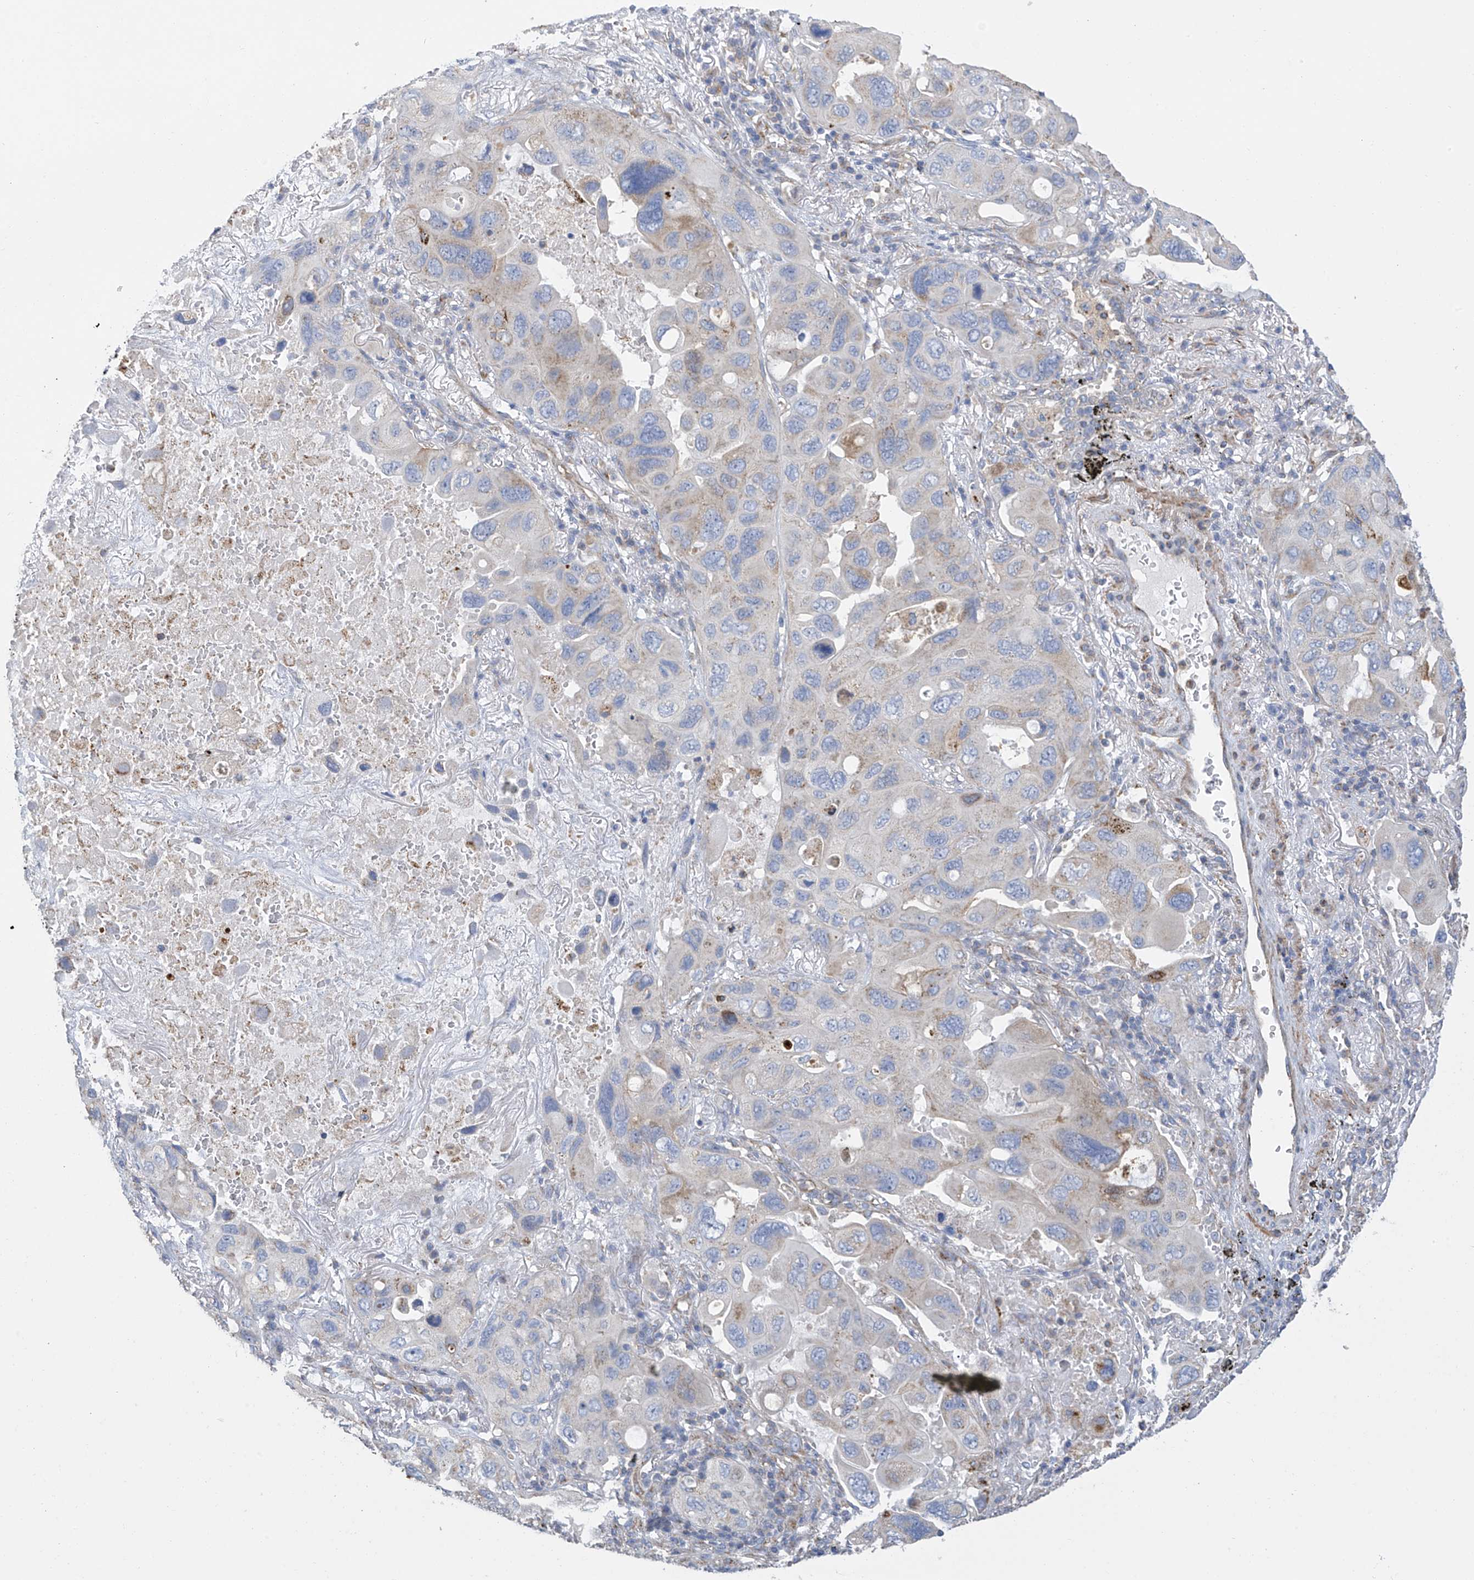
{"staining": {"intensity": "moderate", "quantity": "<25%", "location": "cytoplasmic/membranous"}, "tissue": "lung cancer", "cell_type": "Tumor cells", "image_type": "cancer", "snomed": [{"axis": "morphology", "description": "Squamous cell carcinoma, NOS"}, {"axis": "topography", "description": "Lung"}], "caption": "Lung cancer stained with immunohistochemistry (IHC) displays moderate cytoplasmic/membranous staining in approximately <25% of tumor cells. The protein of interest is shown in brown color, while the nuclei are stained blue.", "gene": "ITM2B", "patient": {"sex": "female", "age": 73}}